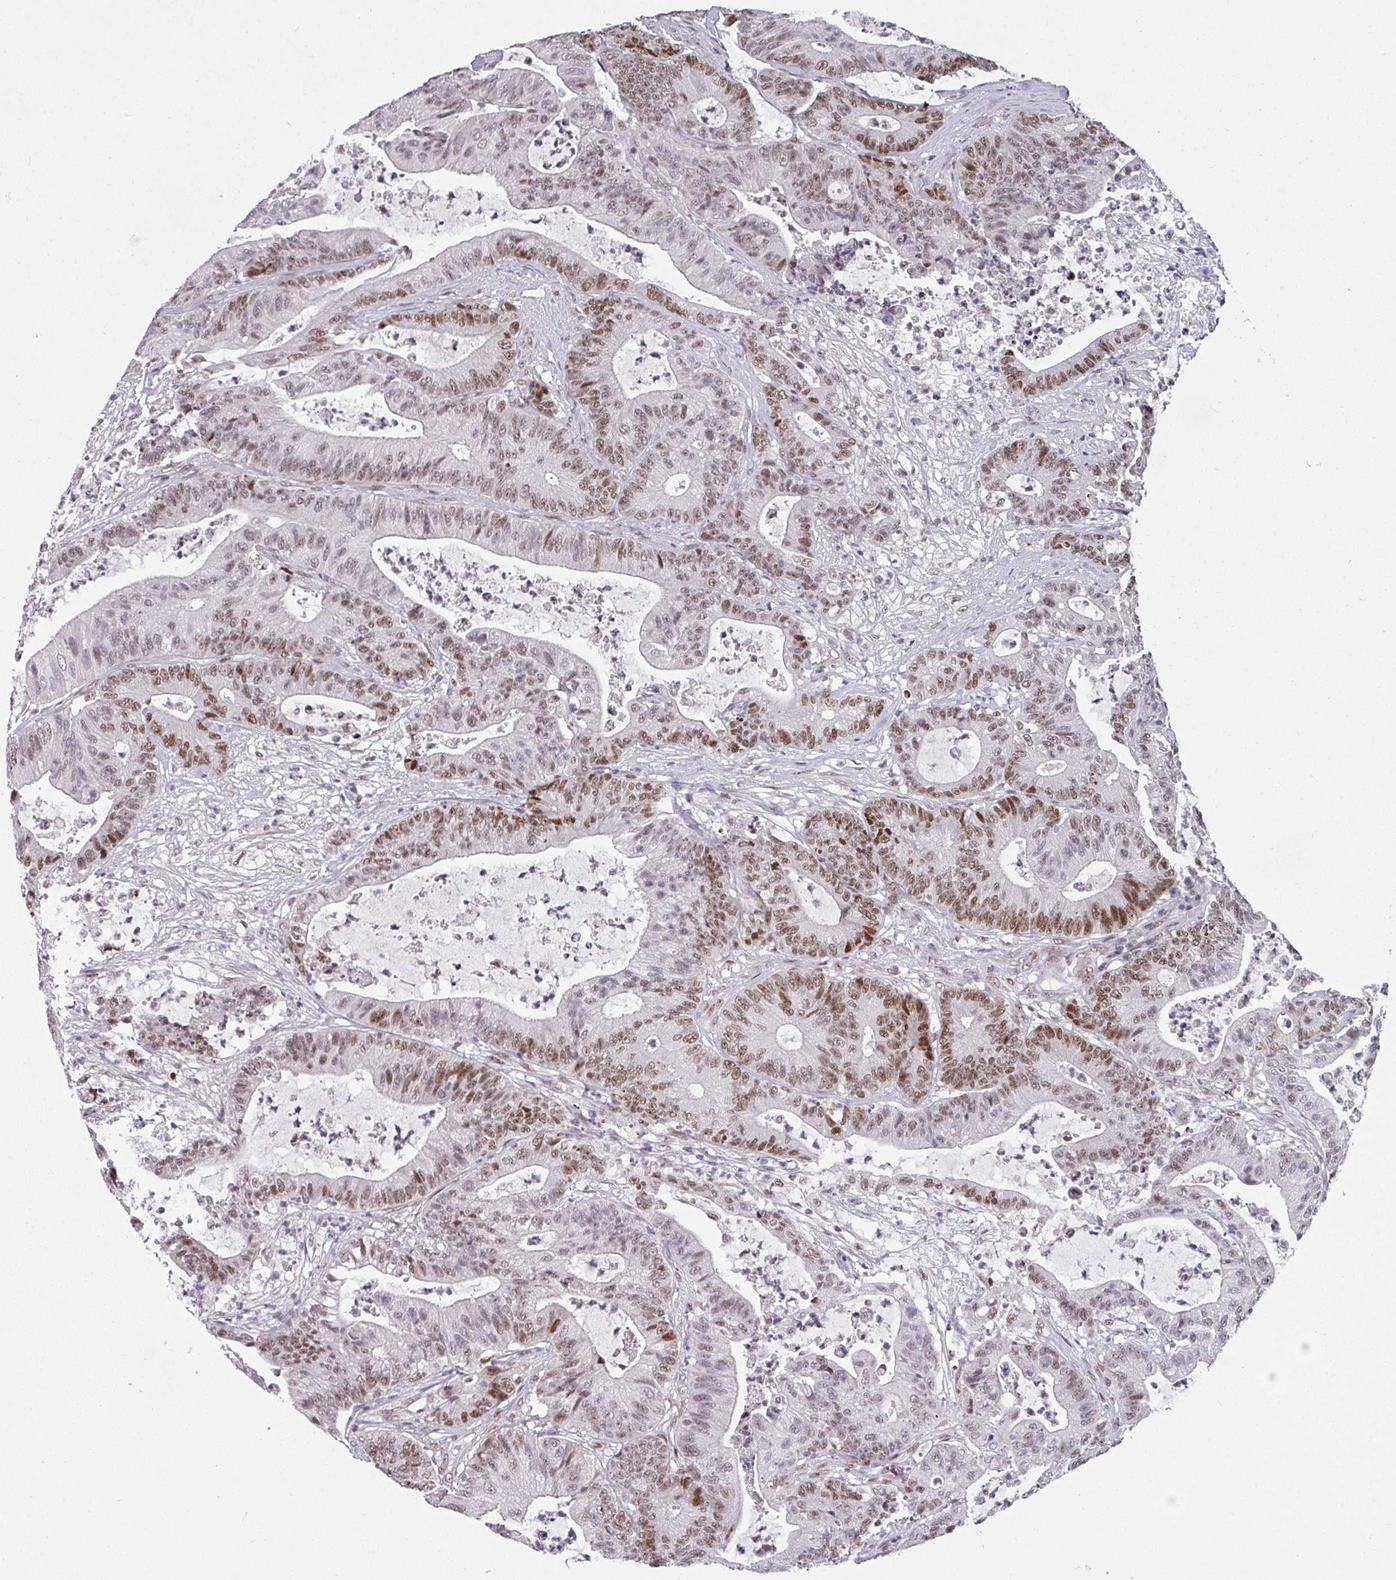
{"staining": {"intensity": "moderate", "quantity": "25%-75%", "location": "nuclear"}, "tissue": "colorectal cancer", "cell_type": "Tumor cells", "image_type": "cancer", "snomed": [{"axis": "morphology", "description": "Adenocarcinoma, NOS"}, {"axis": "topography", "description": "Colon"}], "caption": "Colorectal cancer (adenocarcinoma) tissue exhibits moderate nuclear expression in approximately 25%-75% of tumor cells, visualized by immunohistochemistry.", "gene": "RAD50", "patient": {"sex": "female", "age": 84}}